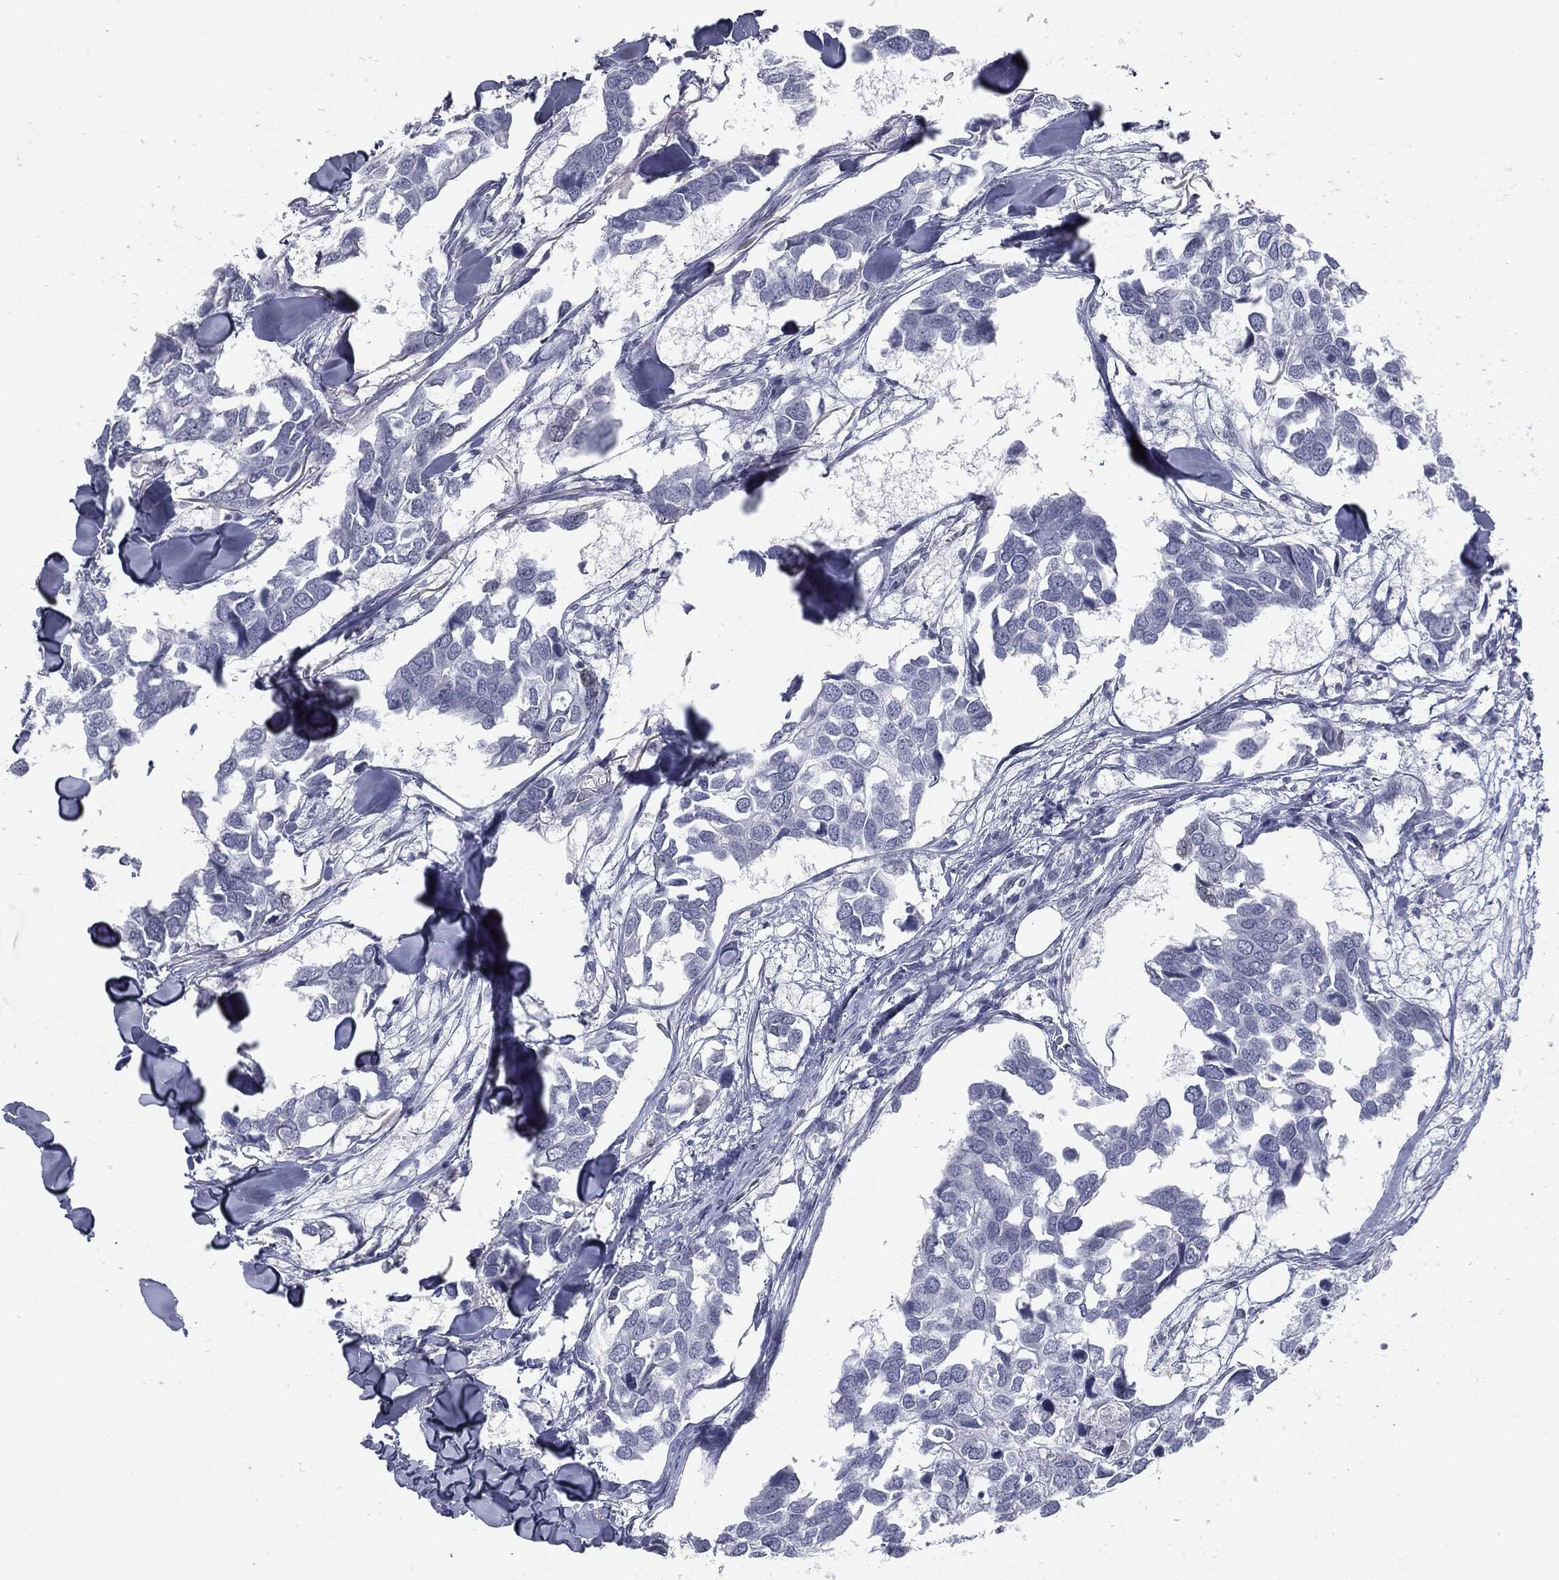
{"staining": {"intensity": "negative", "quantity": "none", "location": "none"}, "tissue": "breast cancer", "cell_type": "Tumor cells", "image_type": "cancer", "snomed": [{"axis": "morphology", "description": "Duct carcinoma"}, {"axis": "topography", "description": "Breast"}], "caption": "This micrograph is of breast intraductal carcinoma stained with IHC to label a protein in brown with the nuclei are counter-stained blue. There is no staining in tumor cells.", "gene": "ALDOB", "patient": {"sex": "female", "age": 83}}